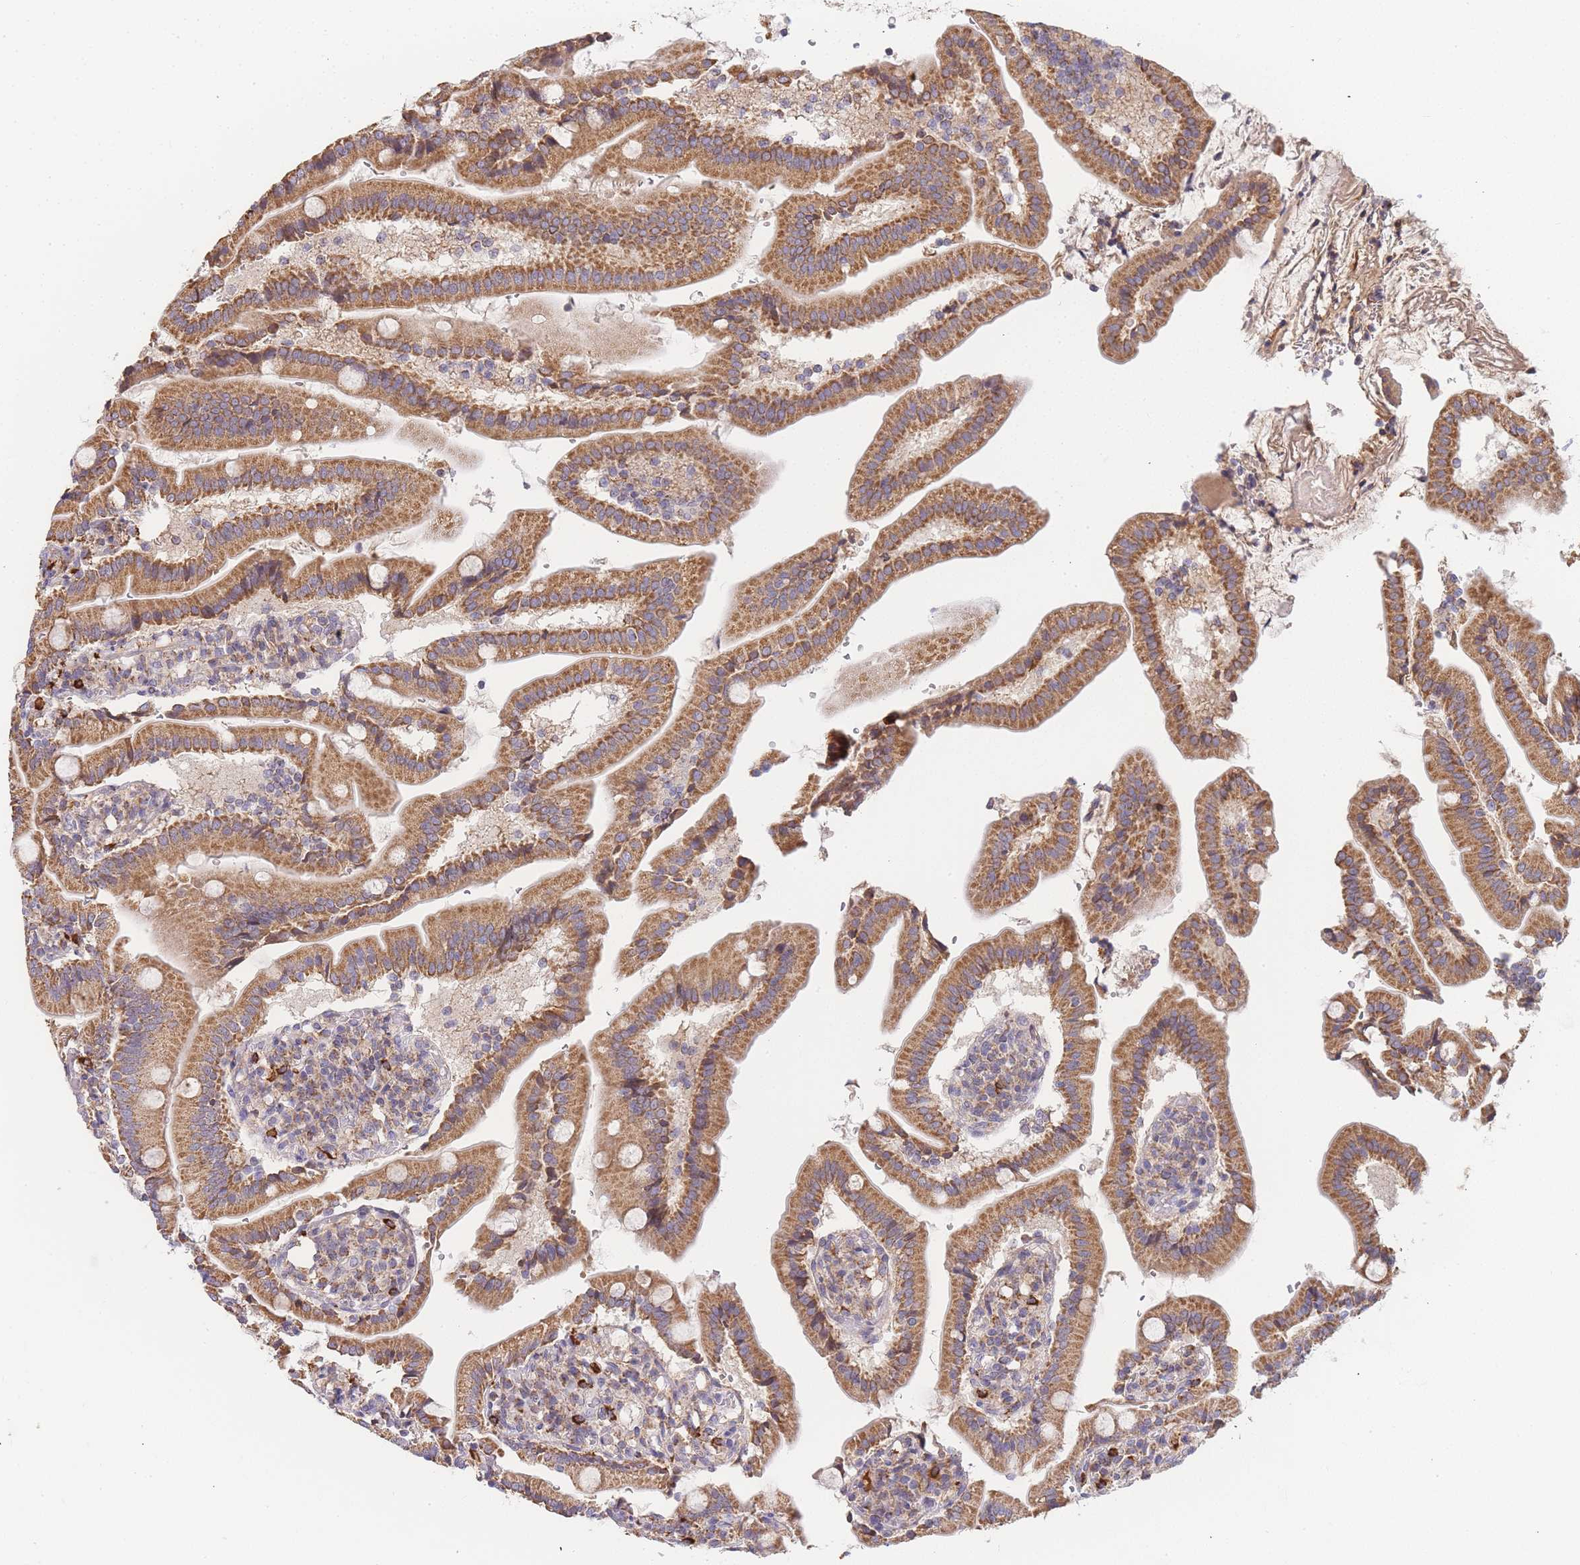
{"staining": {"intensity": "moderate", "quantity": ">75%", "location": "cytoplasmic/membranous"}, "tissue": "duodenum", "cell_type": "Glandular cells", "image_type": "normal", "snomed": [{"axis": "morphology", "description": "Normal tissue, NOS"}, {"axis": "topography", "description": "Duodenum"}], "caption": "The photomicrograph displays immunohistochemical staining of benign duodenum. There is moderate cytoplasmic/membranous staining is present in about >75% of glandular cells.", "gene": "ADCY9", "patient": {"sex": "female", "age": 67}}